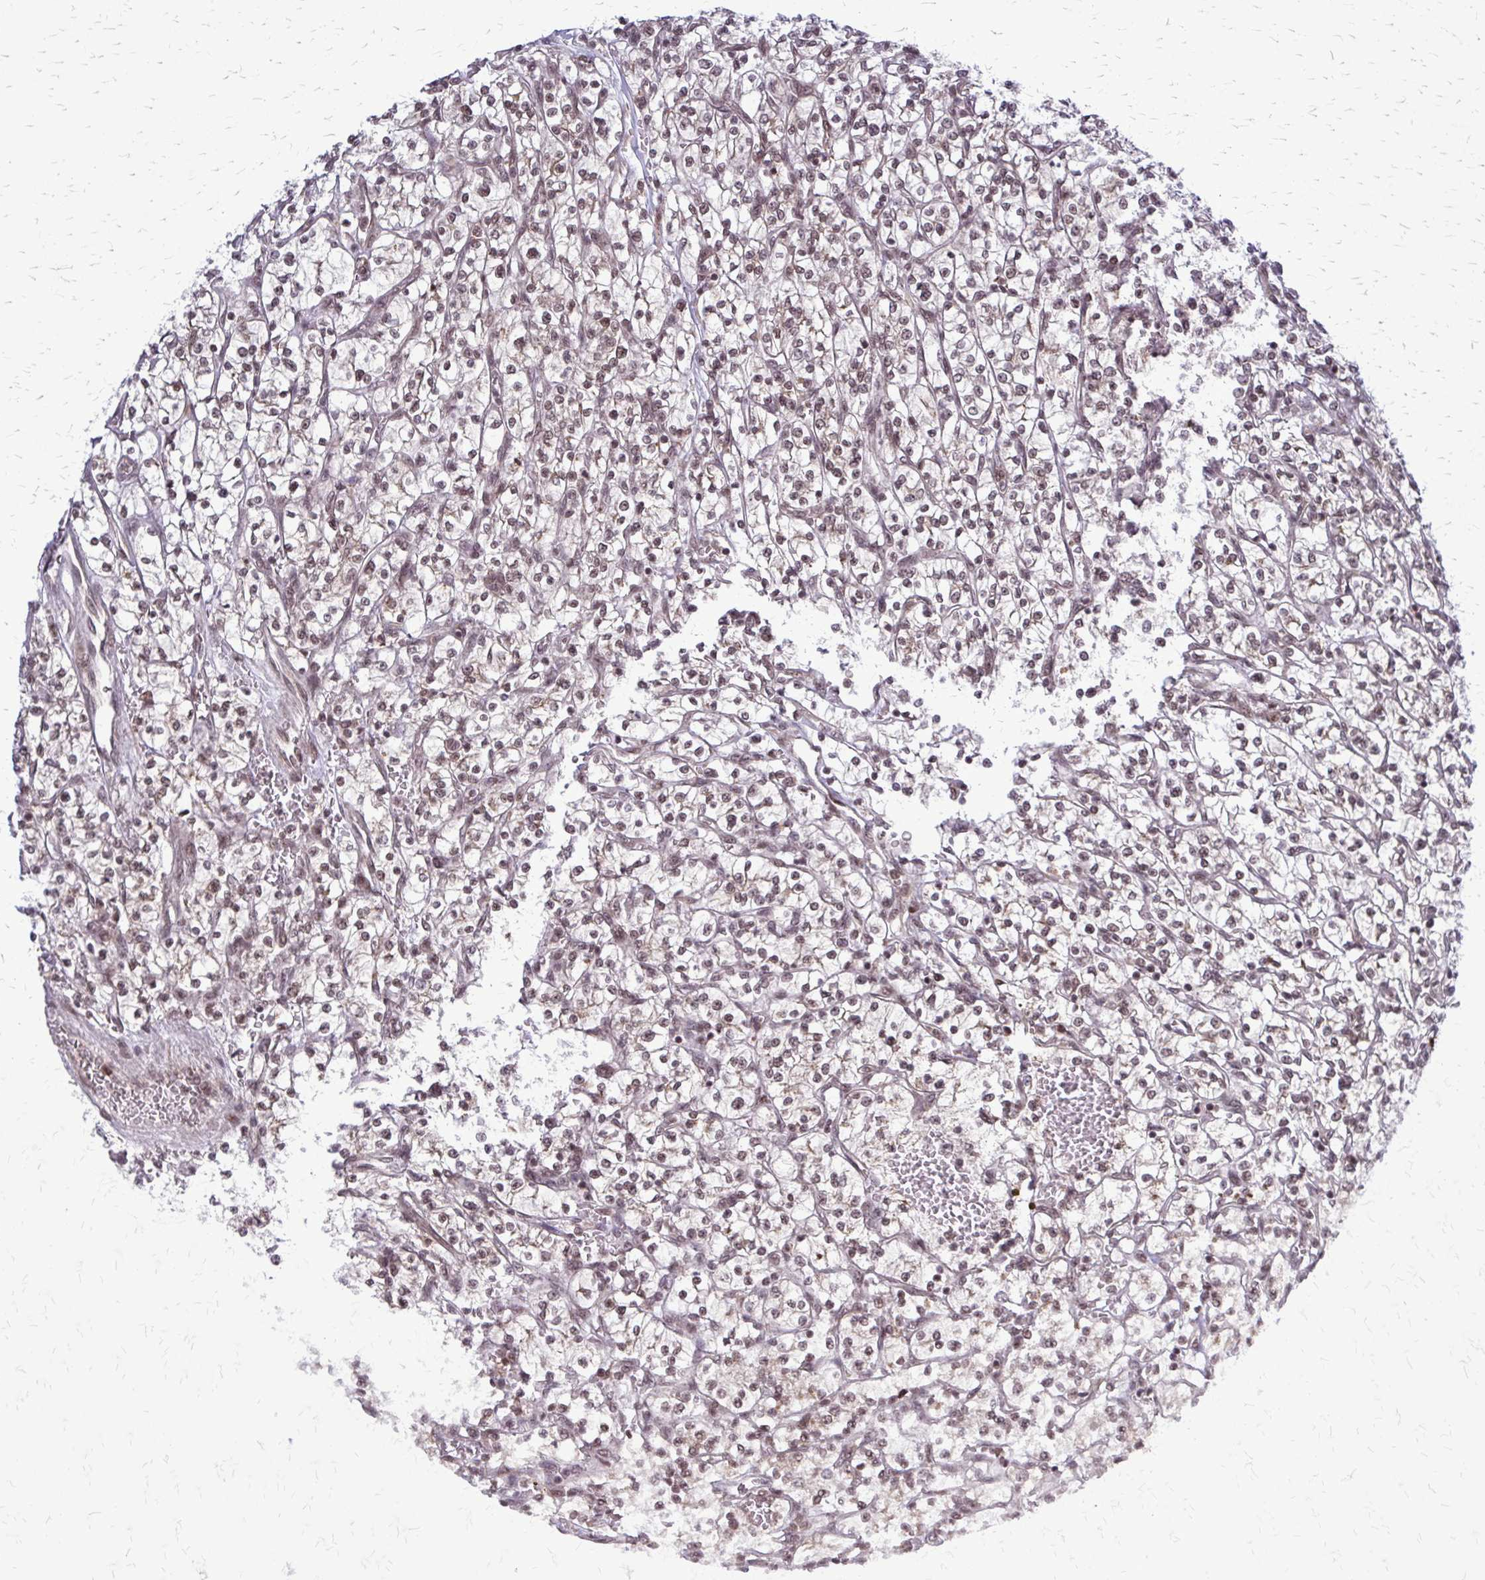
{"staining": {"intensity": "moderate", "quantity": "<25%", "location": "nuclear"}, "tissue": "renal cancer", "cell_type": "Tumor cells", "image_type": "cancer", "snomed": [{"axis": "morphology", "description": "Adenocarcinoma, NOS"}, {"axis": "topography", "description": "Kidney"}], "caption": "Moderate nuclear protein positivity is present in about <25% of tumor cells in renal cancer (adenocarcinoma).", "gene": "HDAC3", "patient": {"sex": "female", "age": 64}}